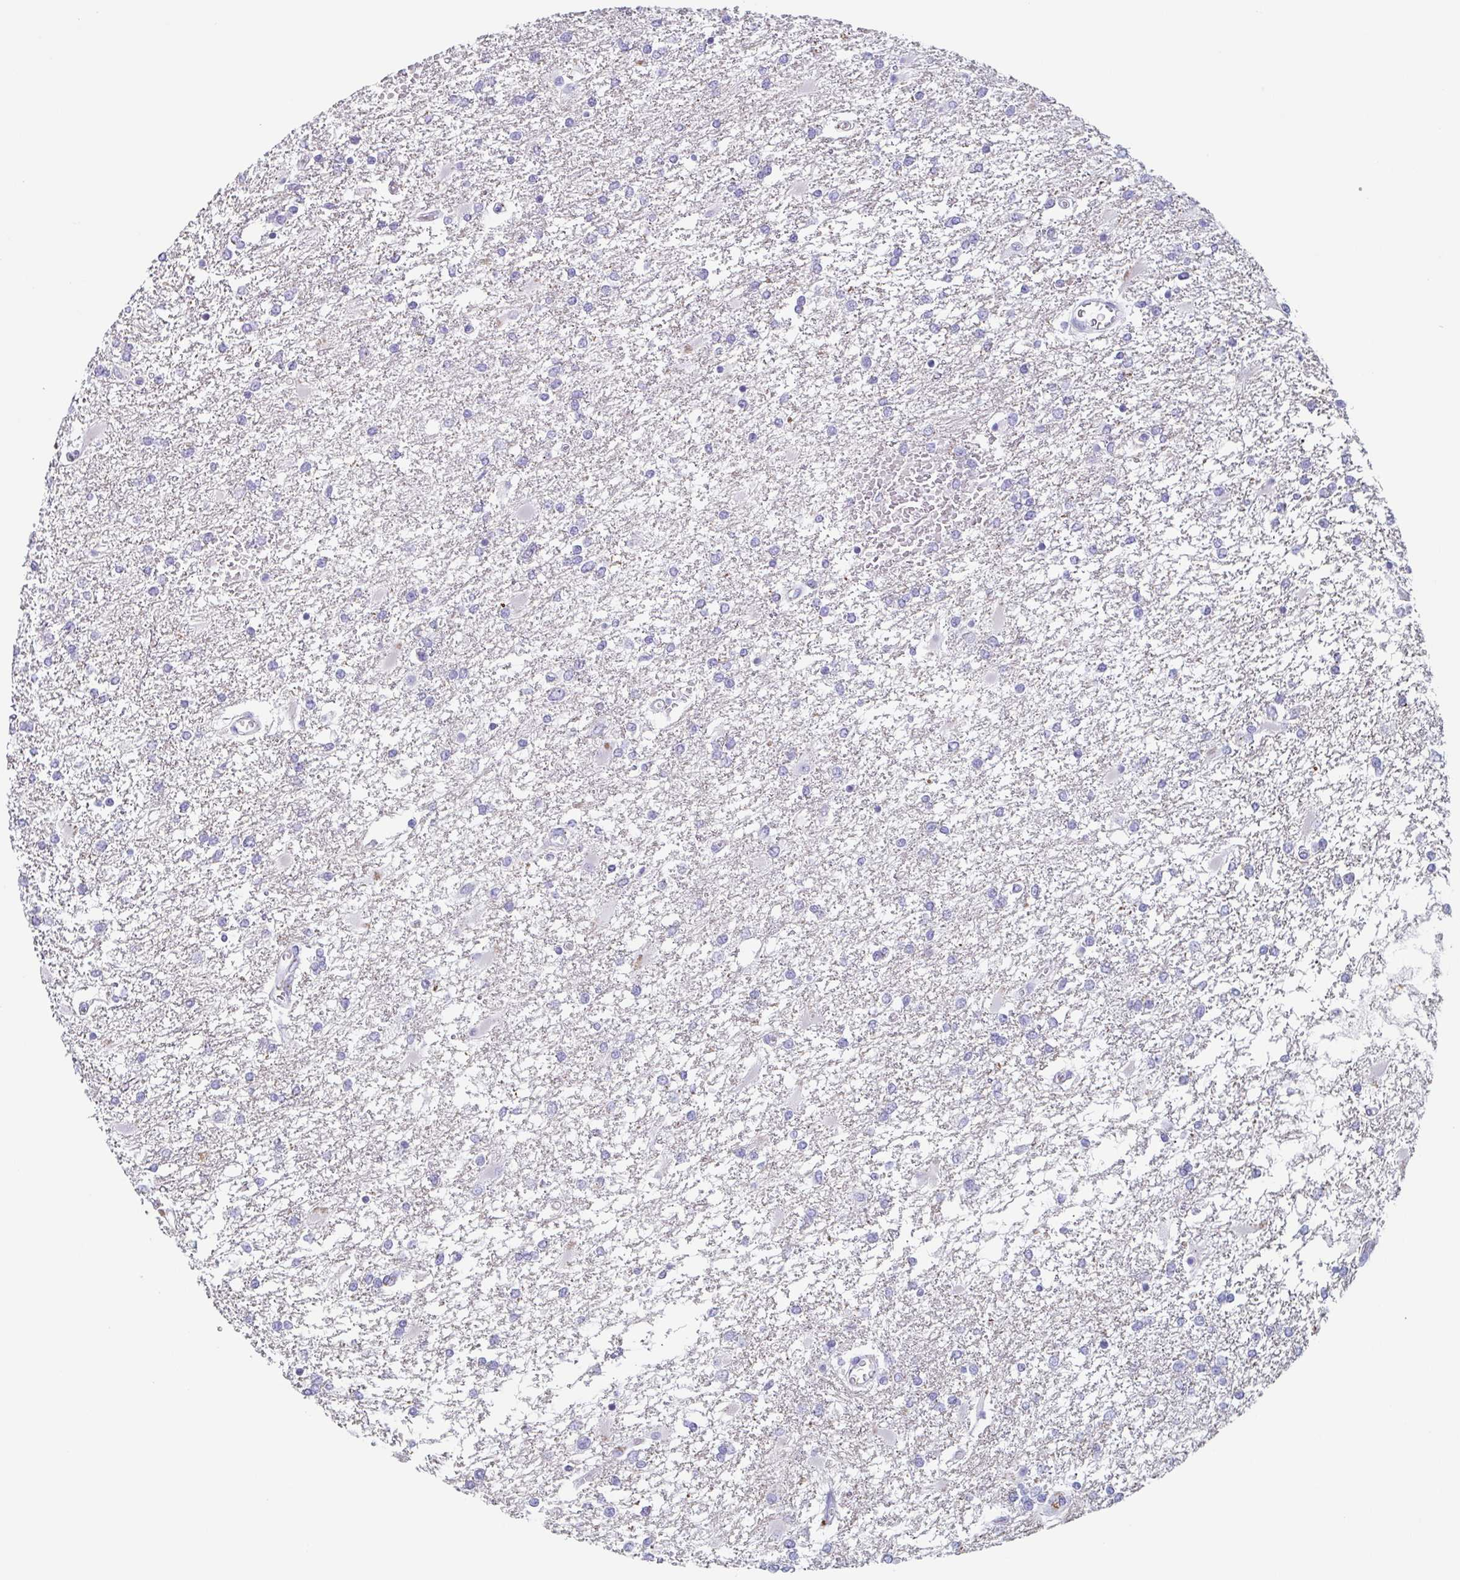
{"staining": {"intensity": "negative", "quantity": "none", "location": "none"}, "tissue": "glioma", "cell_type": "Tumor cells", "image_type": "cancer", "snomed": [{"axis": "morphology", "description": "Glioma, malignant, High grade"}, {"axis": "topography", "description": "Cerebral cortex"}], "caption": "There is no significant expression in tumor cells of glioma.", "gene": "TAGLN3", "patient": {"sex": "male", "age": 79}}